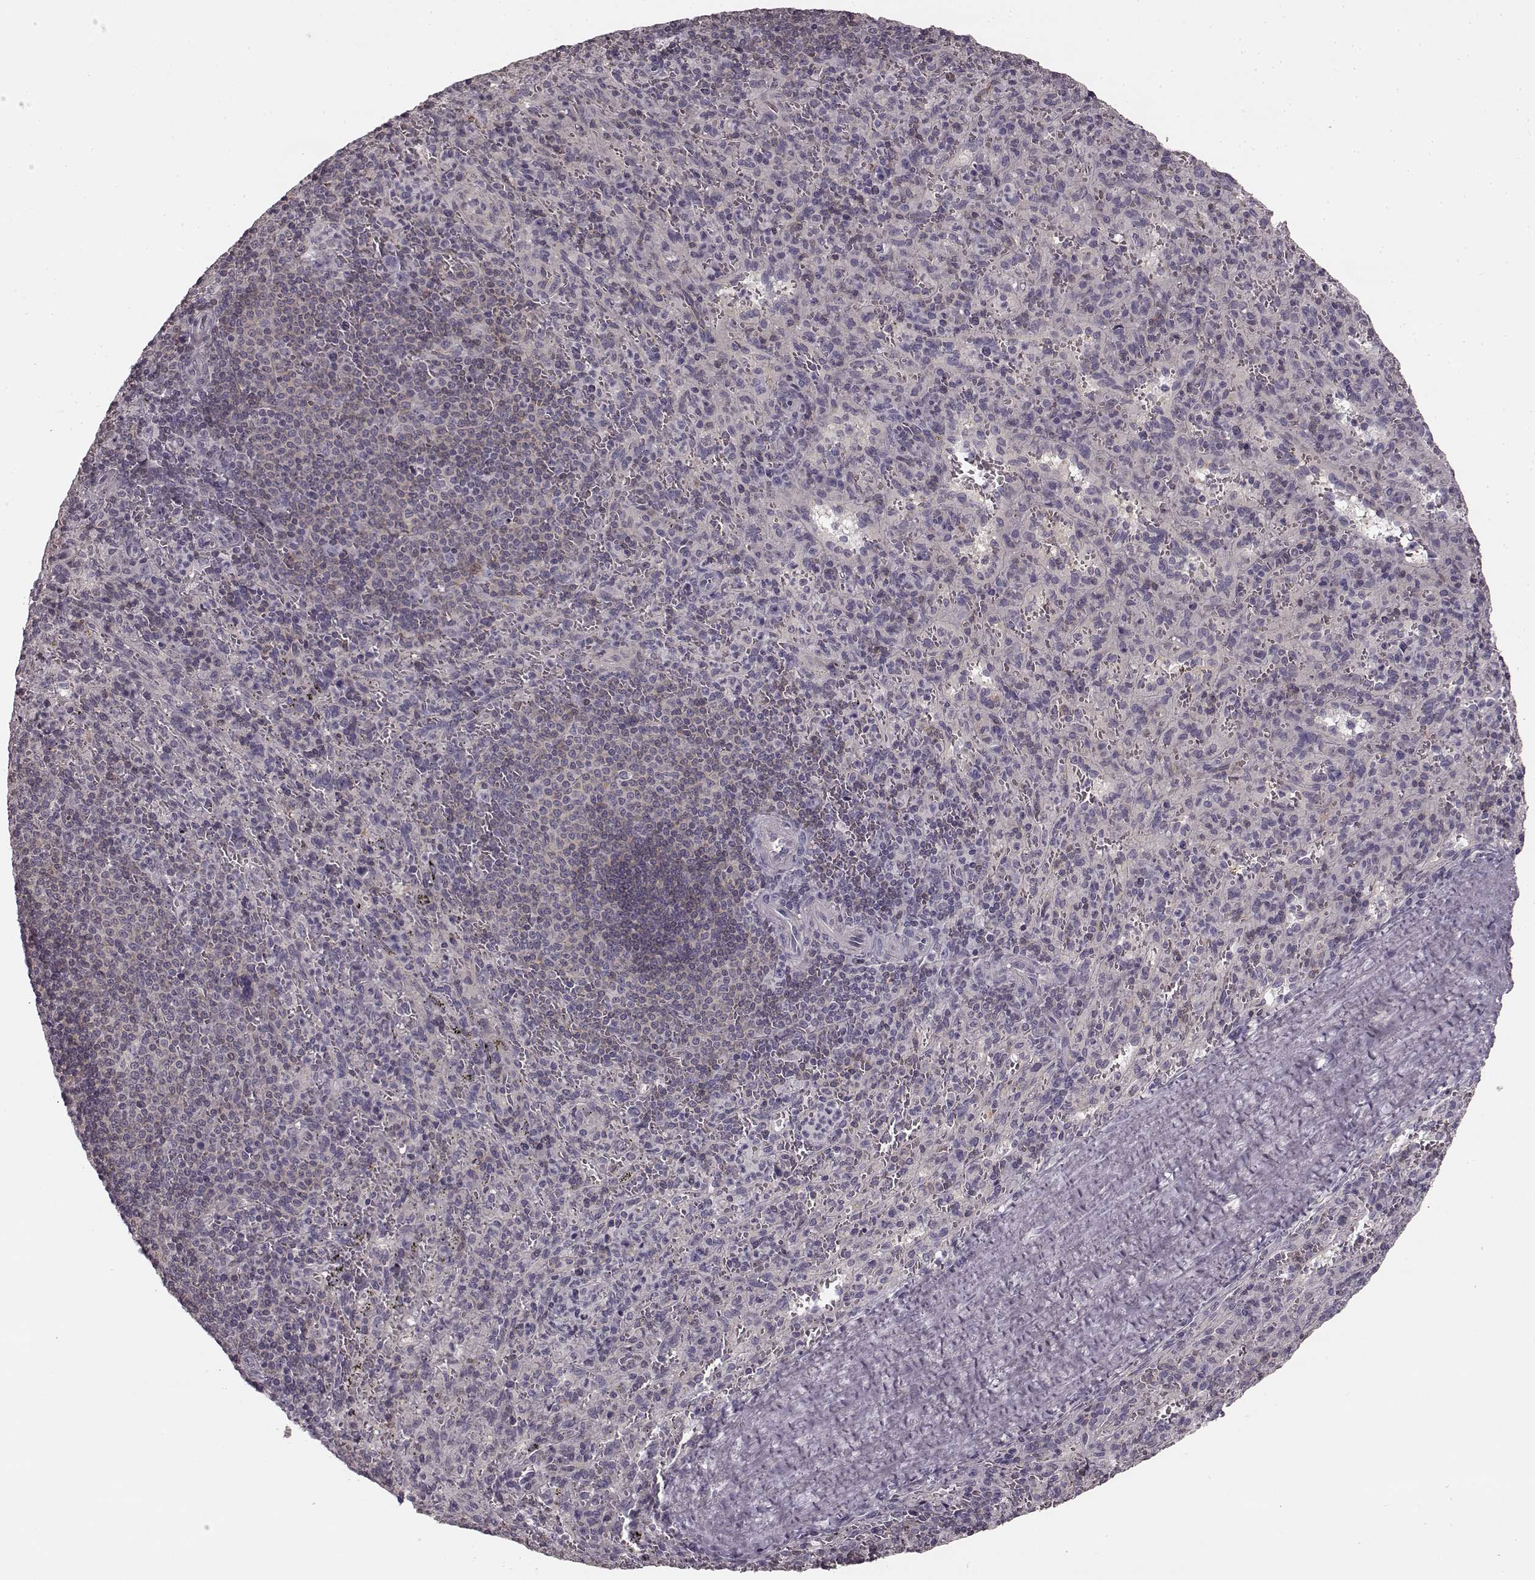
{"staining": {"intensity": "negative", "quantity": "none", "location": "none"}, "tissue": "spleen", "cell_type": "Cells in red pulp", "image_type": "normal", "snomed": [{"axis": "morphology", "description": "Normal tissue, NOS"}, {"axis": "topography", "description": "Spleen"}], "caption": "Immunohistochemistry (IHC) of normal spleen reveals no expression in cells in red pulp.", "gene": "PRKCE", "patient": {"sex": "male", "age": 57}}